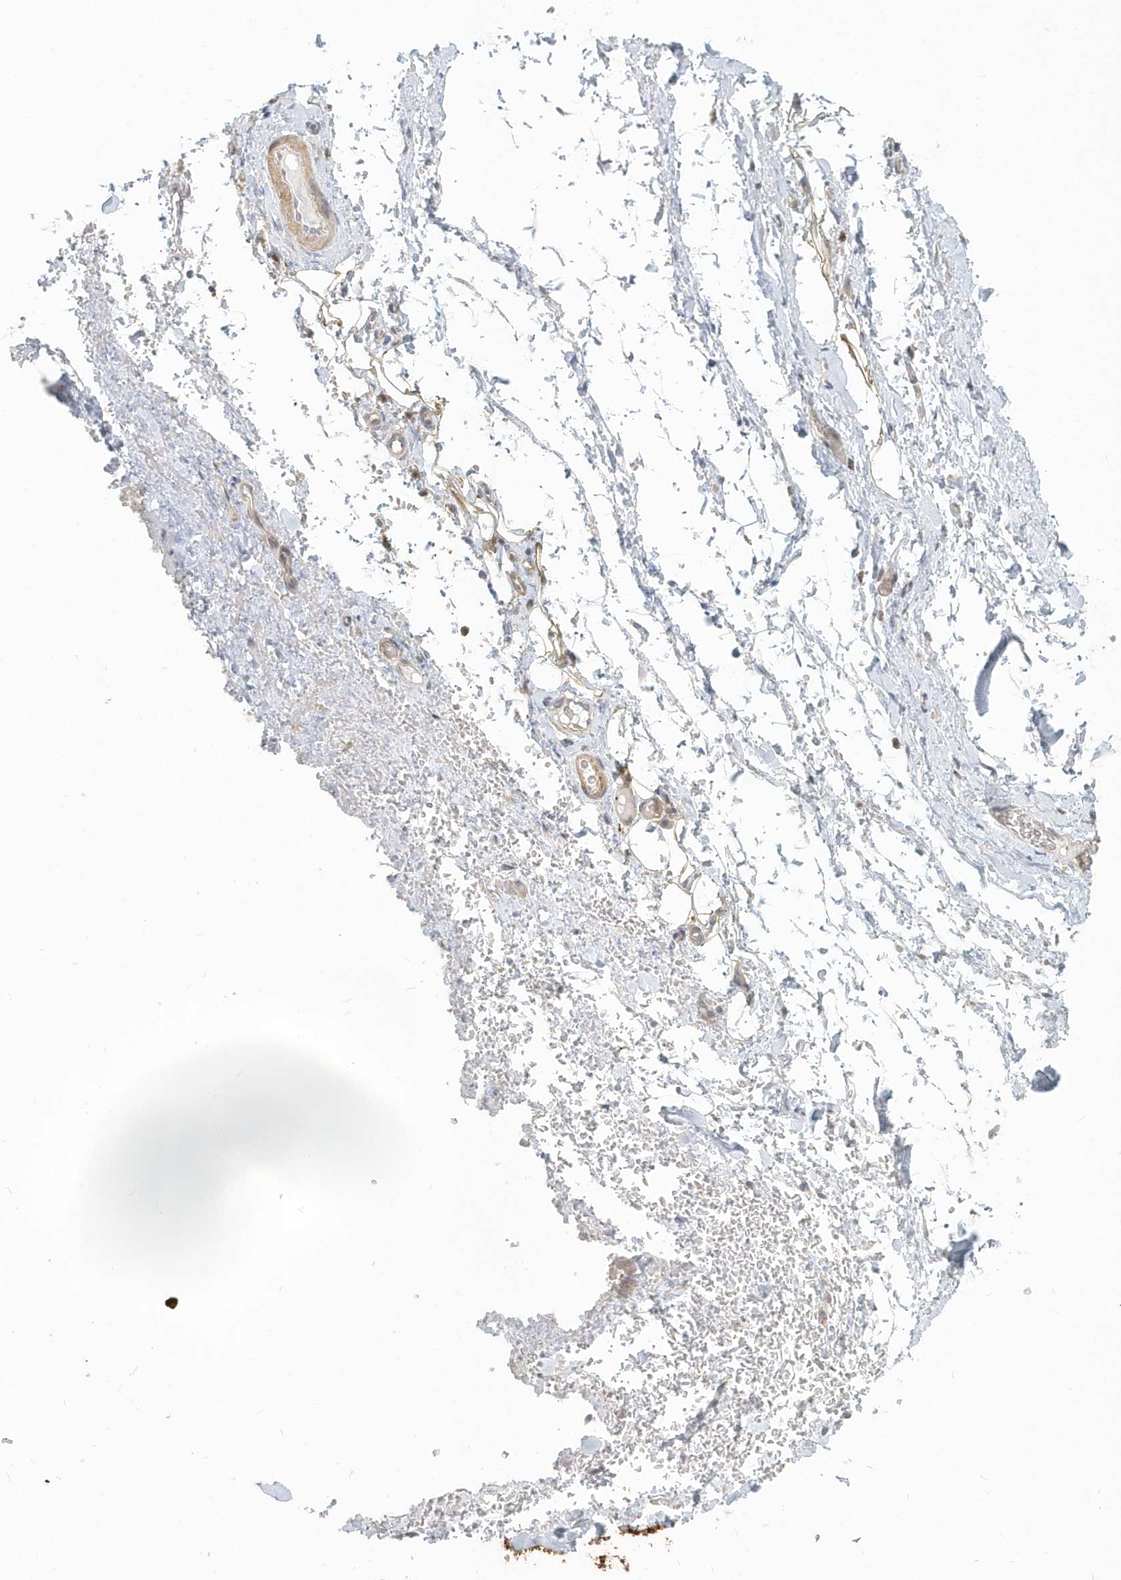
{"staining": {"intensity": "negative", "quantity": "none", "location": "none"}, "tissue": "soft tissue", "cell_type": "Fibroblasts", "image_type": "normal", "snomed": [{"axis": "morphology", "description": "Normal tissue, NOS"}, {"axis": "morphology", "description": "Adenocarcinoma, NOS"}, {"axis": "topography", "description": "Stomach, upper"}, {"axis": "topography", "description": "Peripheral nerve tissue"}], "caption": "Immunohistochemical staining of unremarkable human soft tissue reveals no significant staining in fibroblasts.", "gene": "NAPB", "patient": {"sex": "male", "age": 62}}